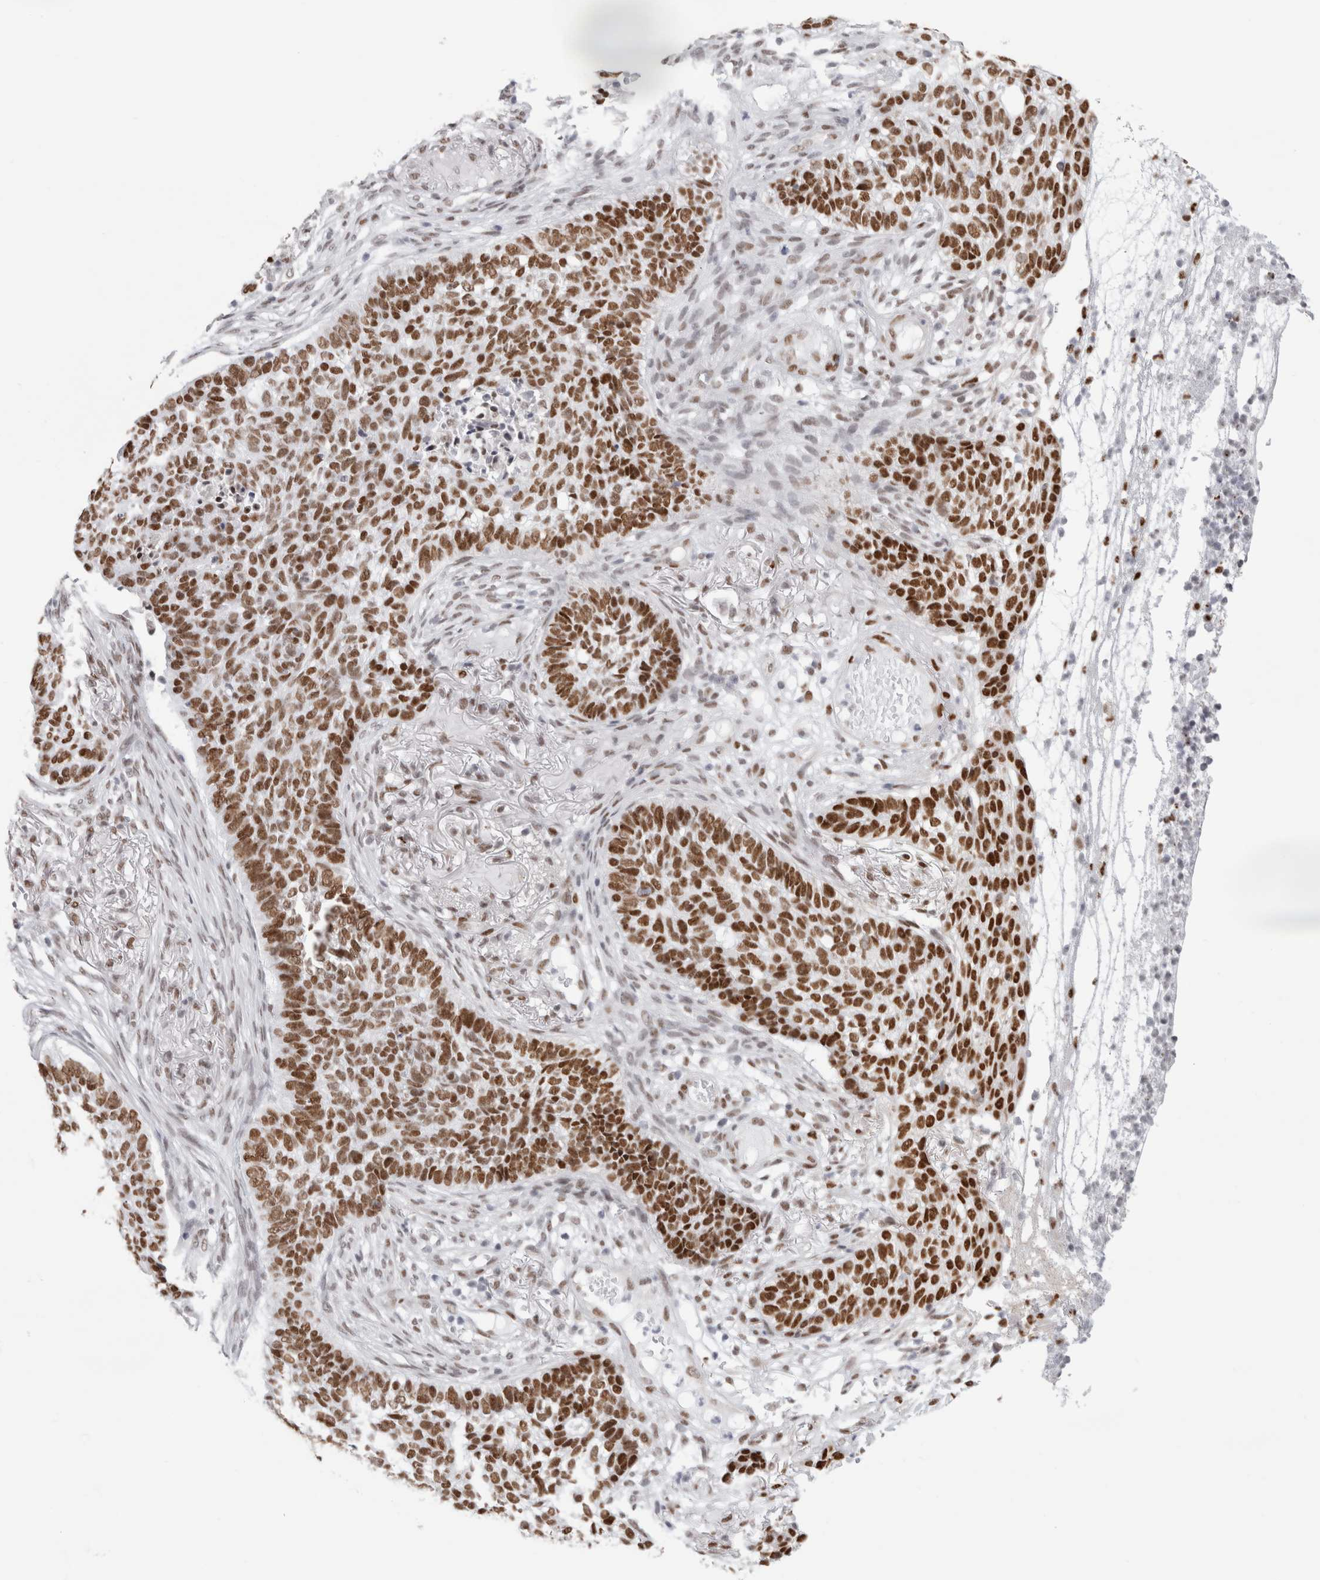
{"staining": {"intensity": "strong", "quantity": ">75%", "location": "nuclear"}, "tissue": "skin cancer", "cell_type": "Tumor cells", "image_type": "cancer", "snomed": [{"axis": "morphology", "description": "Basal cell carcinoma"}, {"axis": "topography", "description": "Skin"}], "caption": "Immunohistochemical staining of basal cell carcinoma (skin) displays high levels of strong nuclear expression in approximately >75% of tumor cells. (DAB IHC, brown staining for protein, blue staining for nuclei).", "gene": "SMARCC1", "patient": {"sex": "male", "age": 85}}